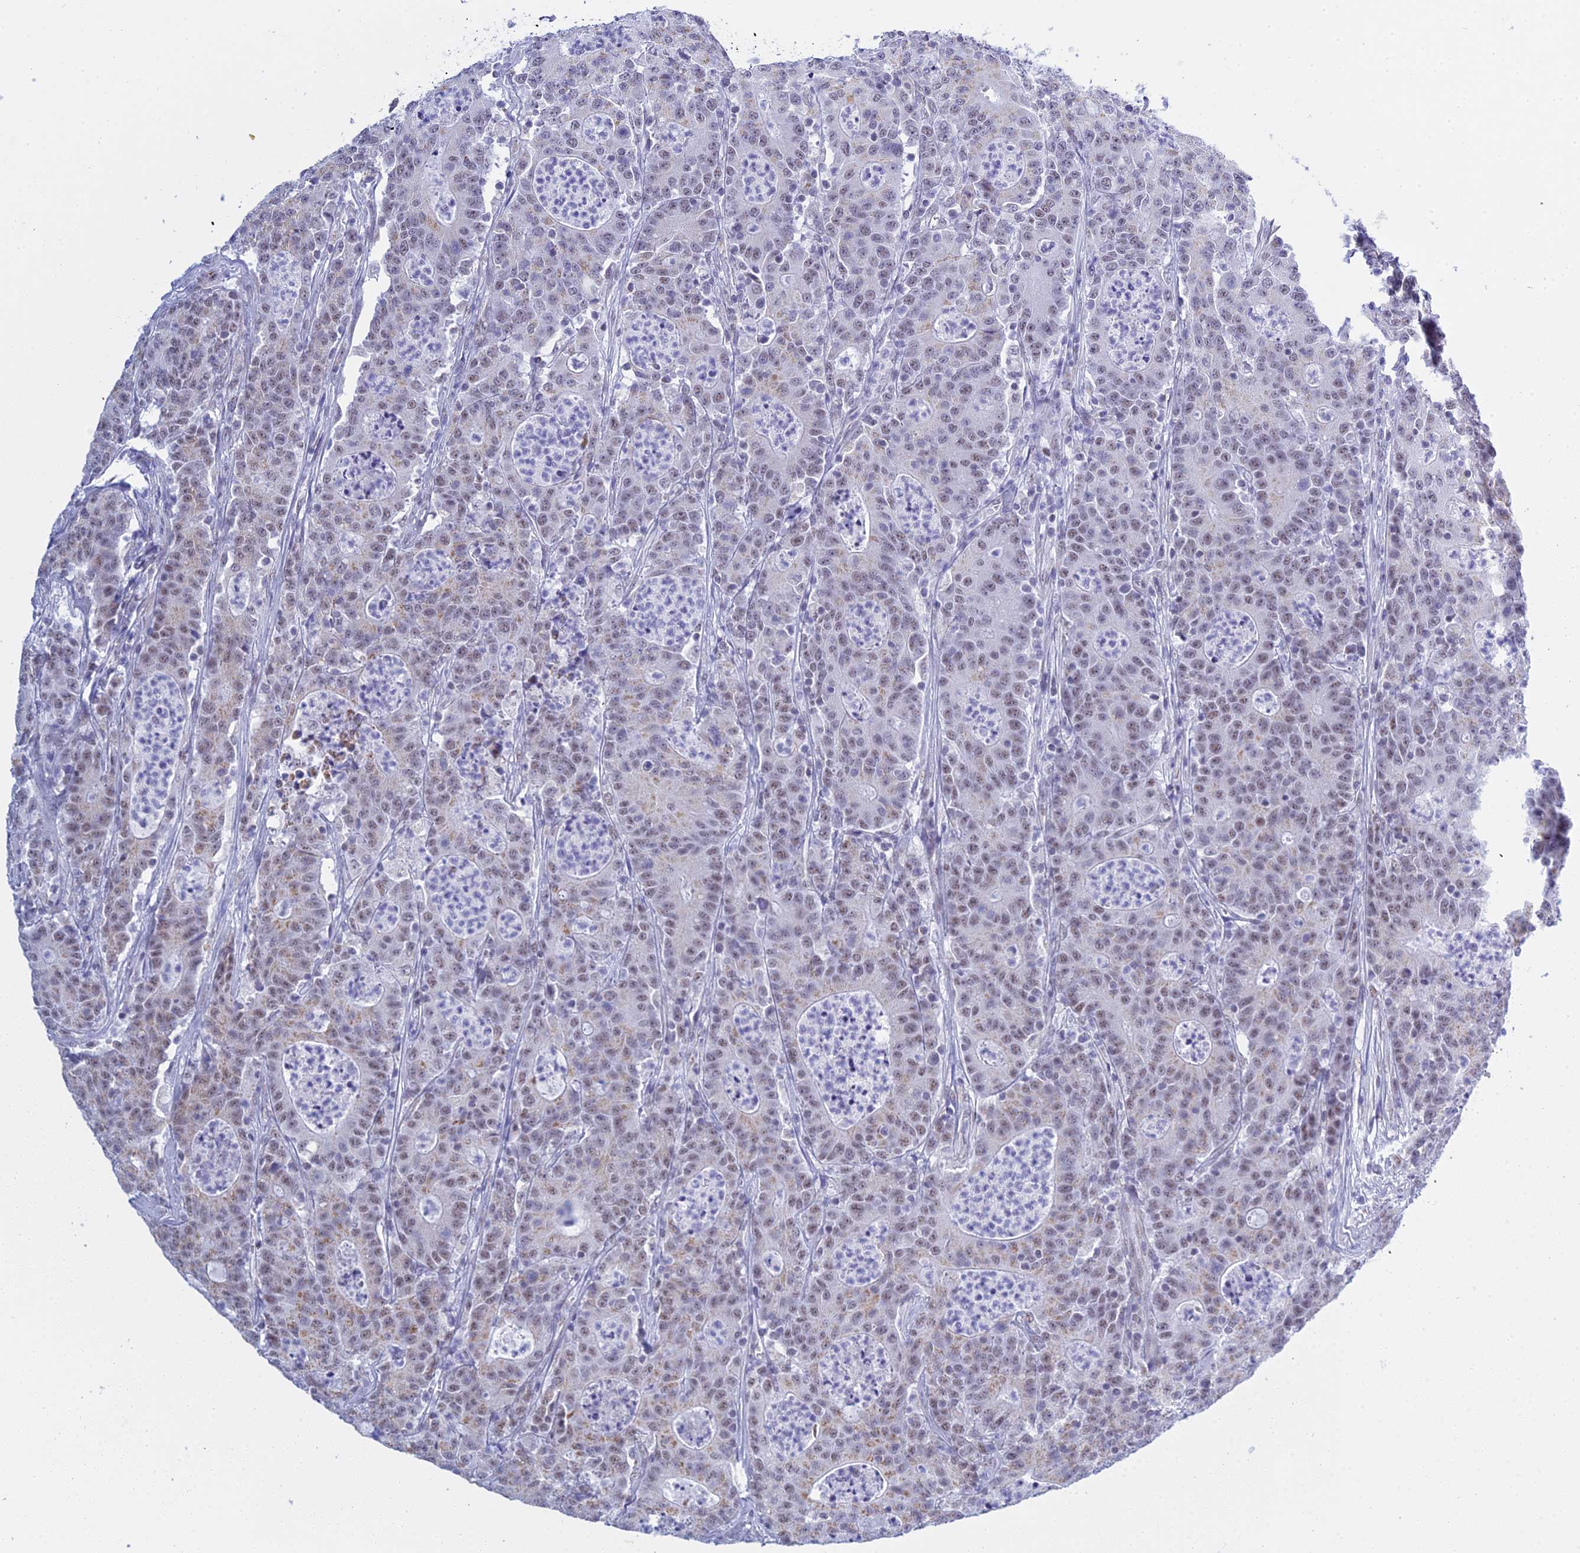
{"staining": {"intensity": "weak", "quantity": "<25%", "location": "nuclear"}, "tissue": "colorectal cancer", "cell_type": "Tumor cells", "image_type": "cancer", "snomed": [{"axis": "morphology", "description": "Adenocarcinoma, NOS"}, {"axis": "topography", "description": "Colon"}], "caption": "Colorectal cancer stained for a protein using immunohistochemistry (IHC) shows no positivity tumor cells.", "gene": "KLF14", "patient": {"sex": "male", "age": 83}}